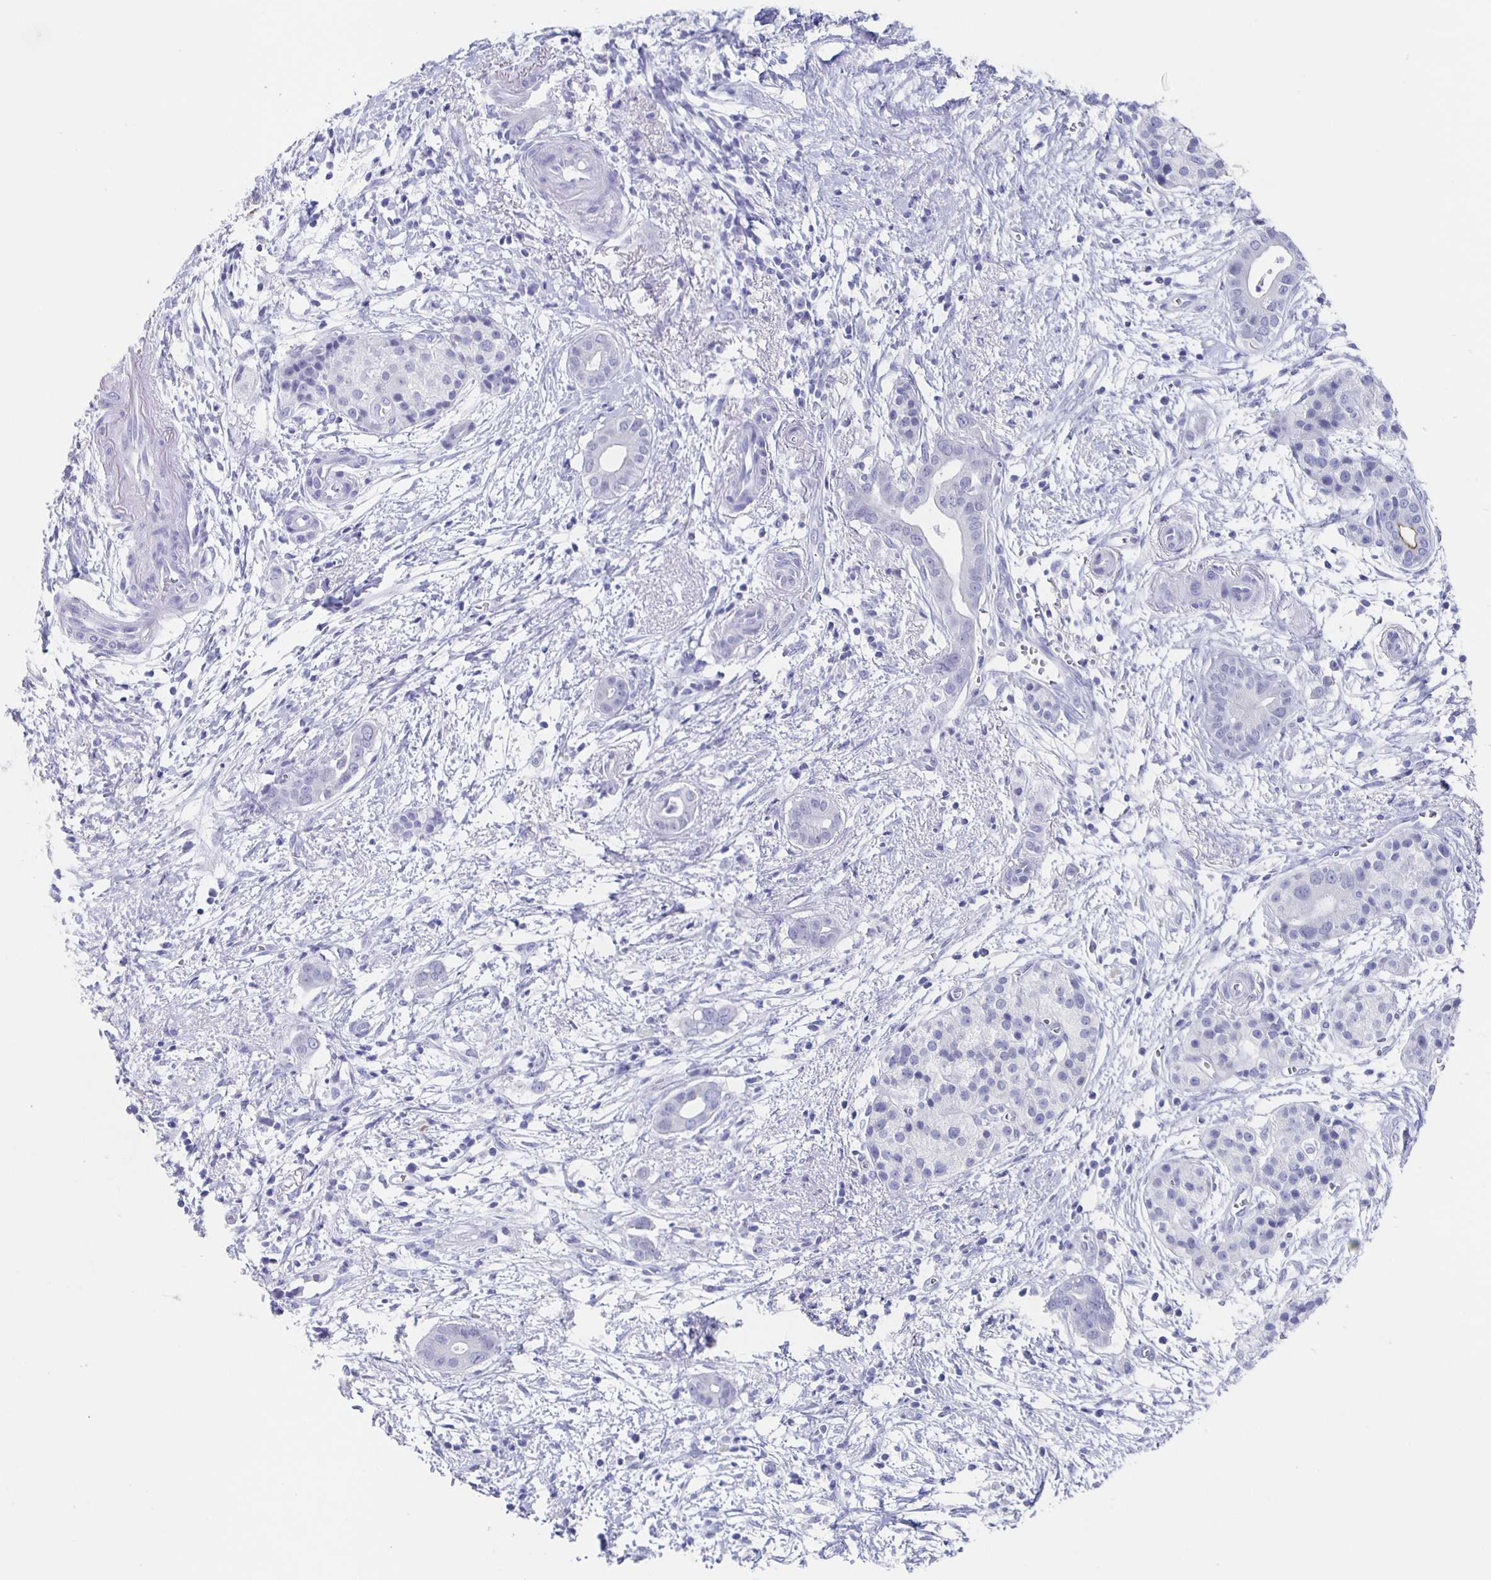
{"staining": {"intensity": "negative", "quantity": "none", "location": "none"}, "tissue": "pancreatic cancer", "cell_type": "Tumor cells", "image_type": "cancer", "snomed": [{"axis": "morphology", "description": "Adenocarcinoma, NOS"}, {"axis": "topography", "description": "Pancreas"}], "caption": "Tumor cells are negative for protein expression in human pancreatic cancer (adenocarcinoma).", "gene": "SLC34A2", "patient": {"sex": "male", "age": 61}}